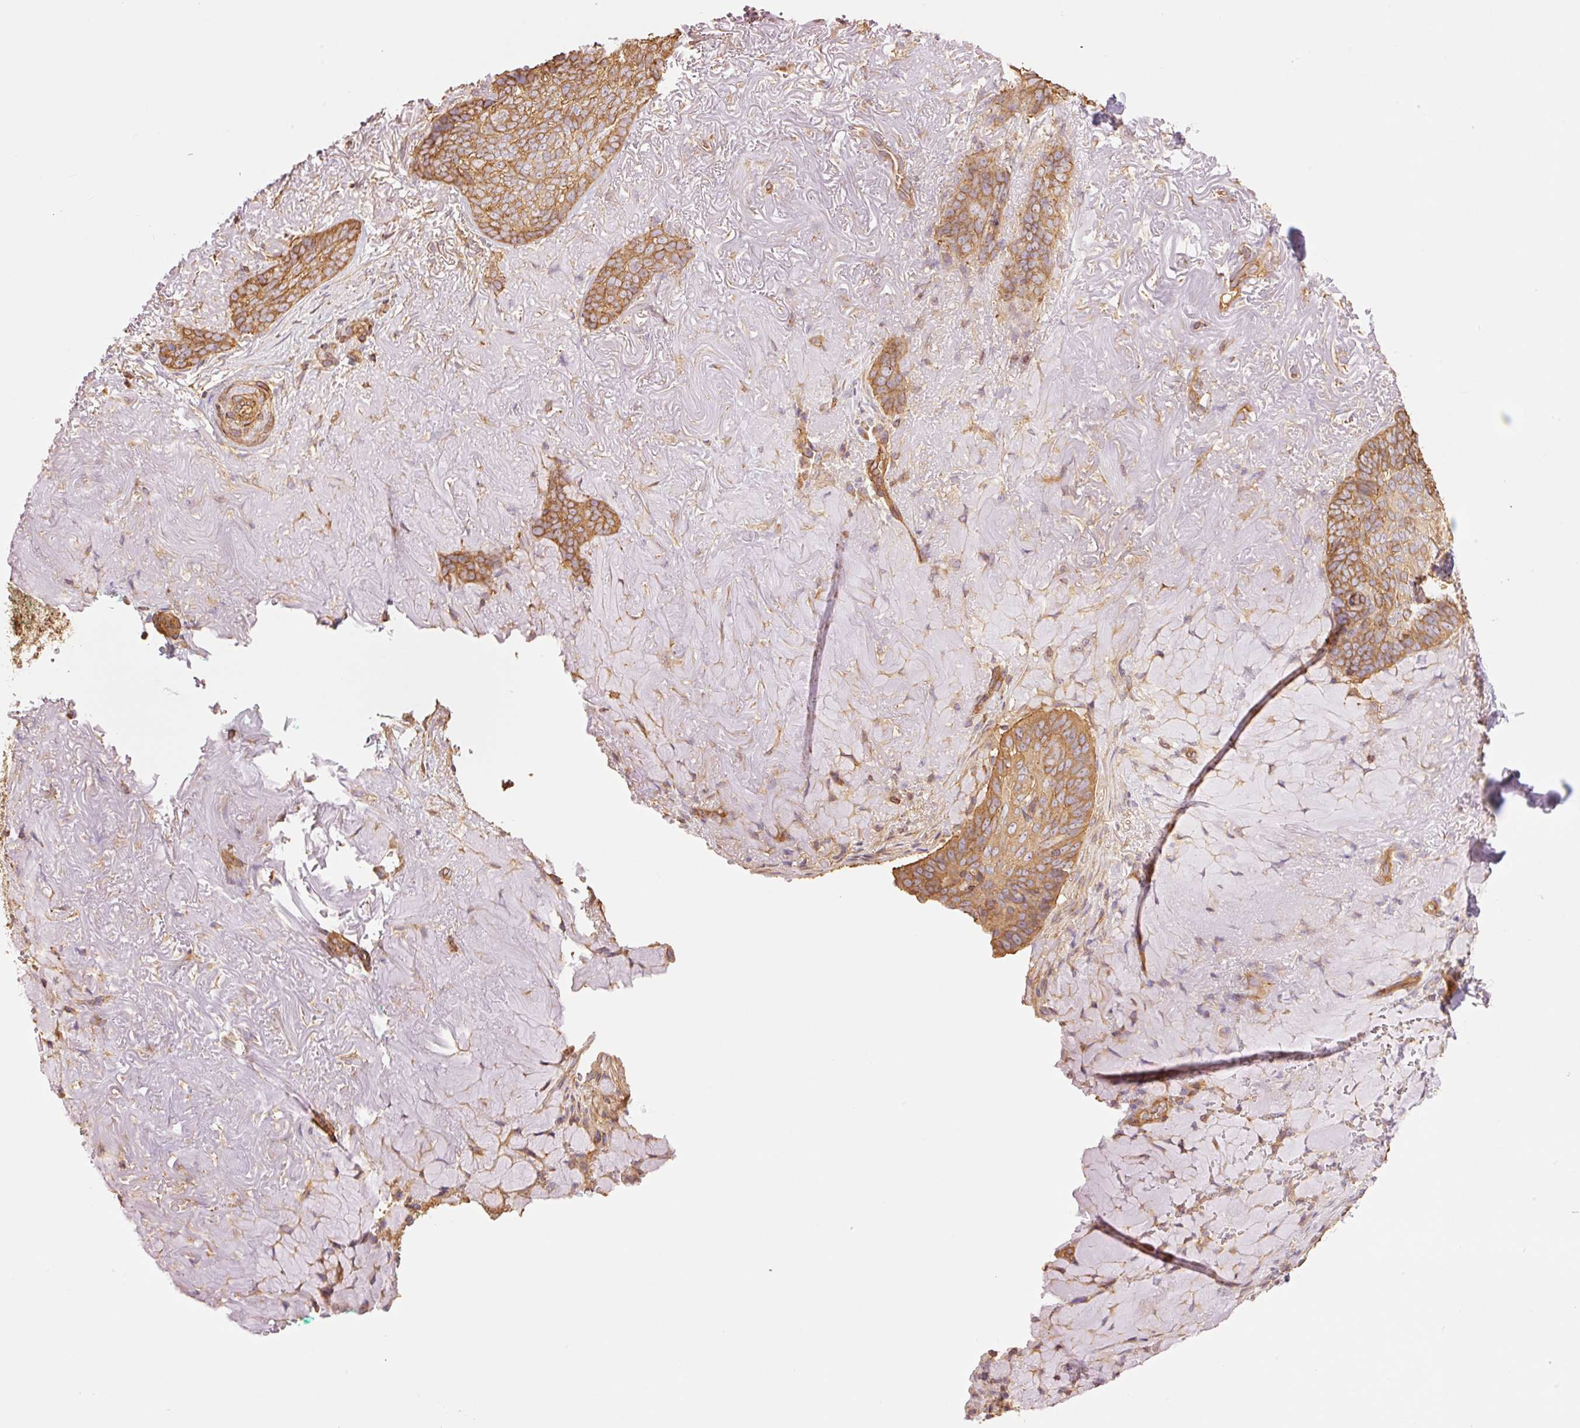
{"staining": {"intensity": "moderate", "quantity": ">75%", "location": "cytoplasmic/membranous"}, "tissue": "skin cancer", "cell_type": "Tumor cells", "image_type": "cancer", "snomed": [{"axis": "morphology", "description": "Basal cell carcinoma"}, {"axis": "topography", "description": "Skin"}, {"axis": "topography", "description": "Skin of face"}], "caption": "Moderate cytoplasmic/membranous protein positivity is seen in about >75% of tumor cells in skin cancer.", "gene": "PPP1R1B", "patient": {"sex": "female", "age": 95}}